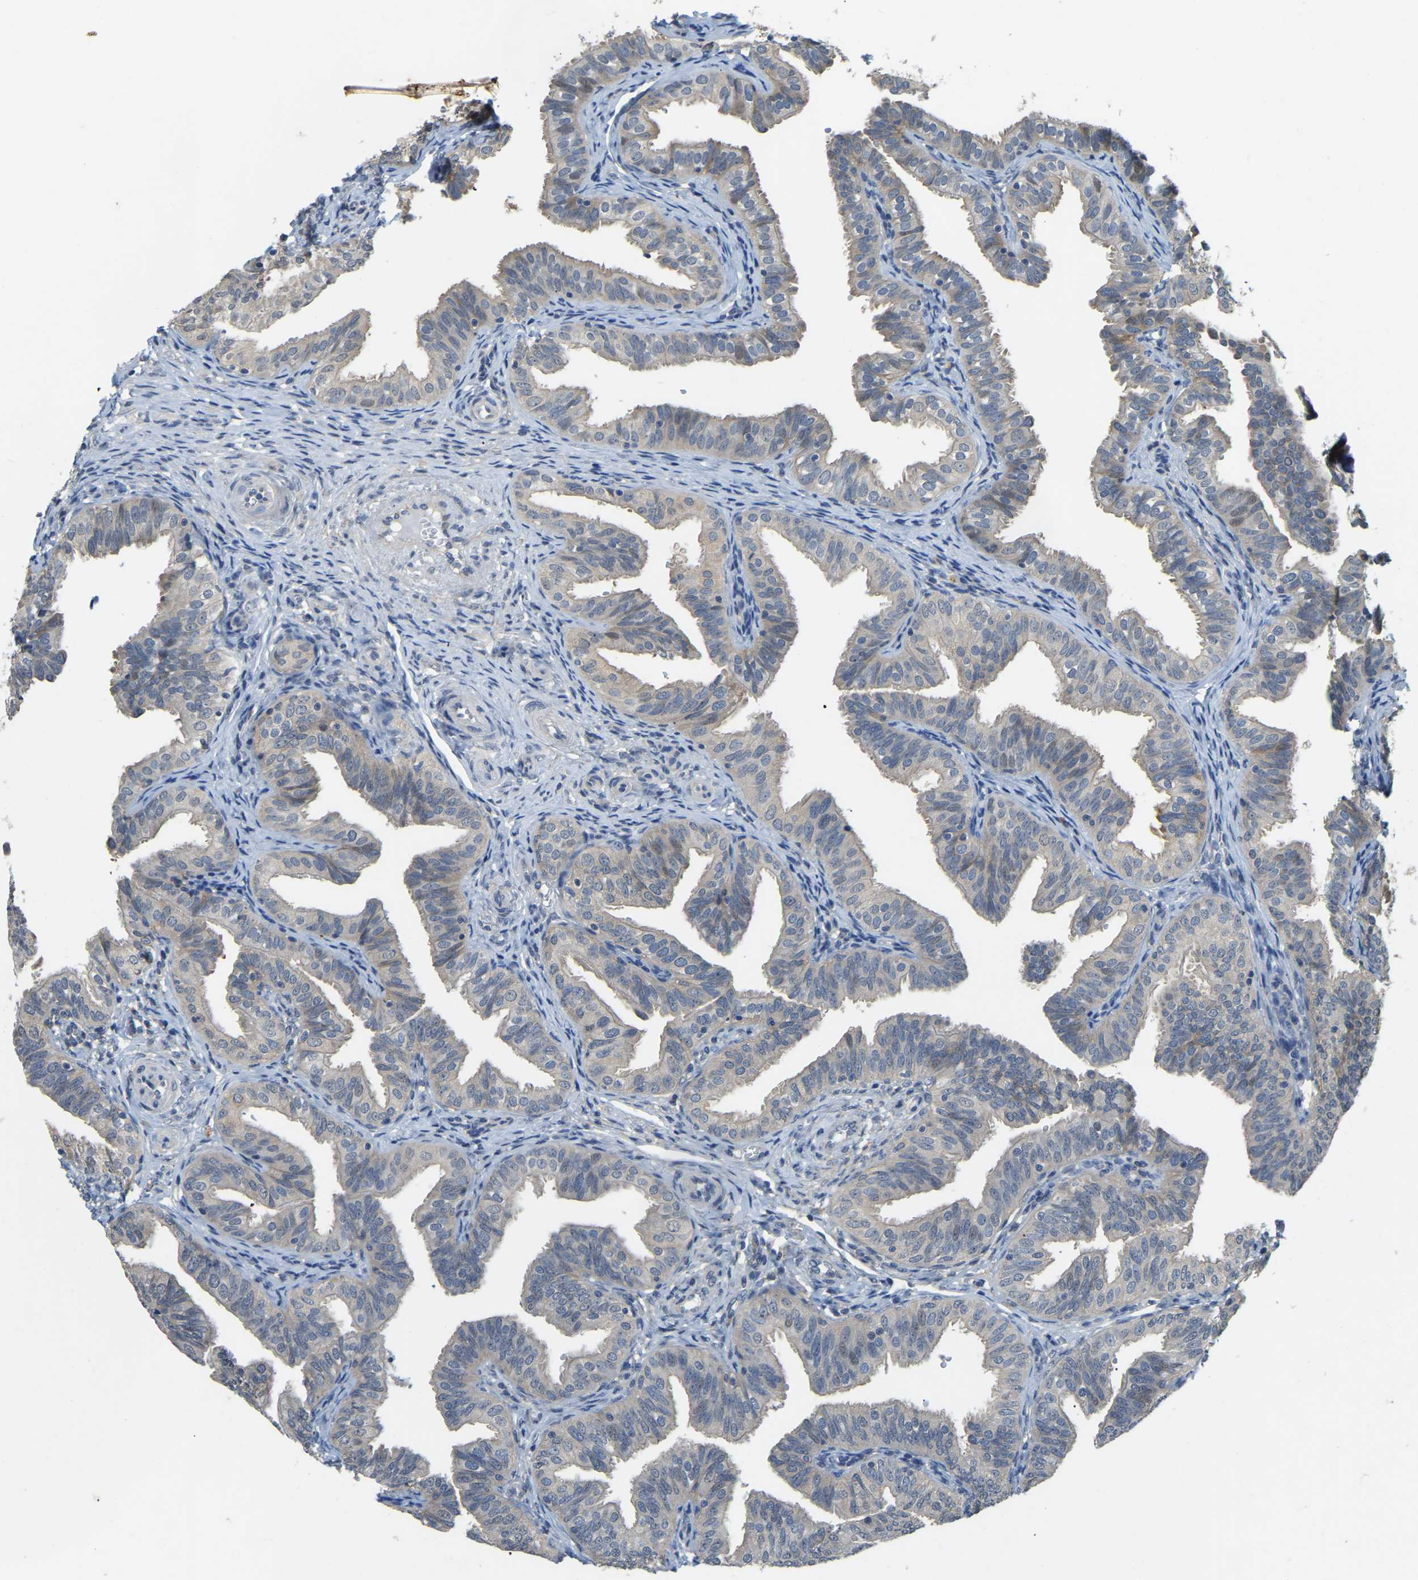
{"staining": {"intensity": "weak", "quantity": "25%-75%", "location": "cytoplasmic/membranous"}, "tissue": "fallopian tube", "cell_type": "Glandular cells", "image_type": "normal", "snomed": [{"axis": "morphology", "description": "Normal tissue, NOS"}, {"axis": "topography", "description": "Fallopian tube"}], "caption": "Immunohistochemistry micrograph of benign human fallopian tube stained for a protein (brown), which displays low levels of weak cytoplasmic/membranous expression in approximately 25%-75% of glandular cells.", "gene": "AHNAK", "patient": {"sex": "female", "age": 35}}